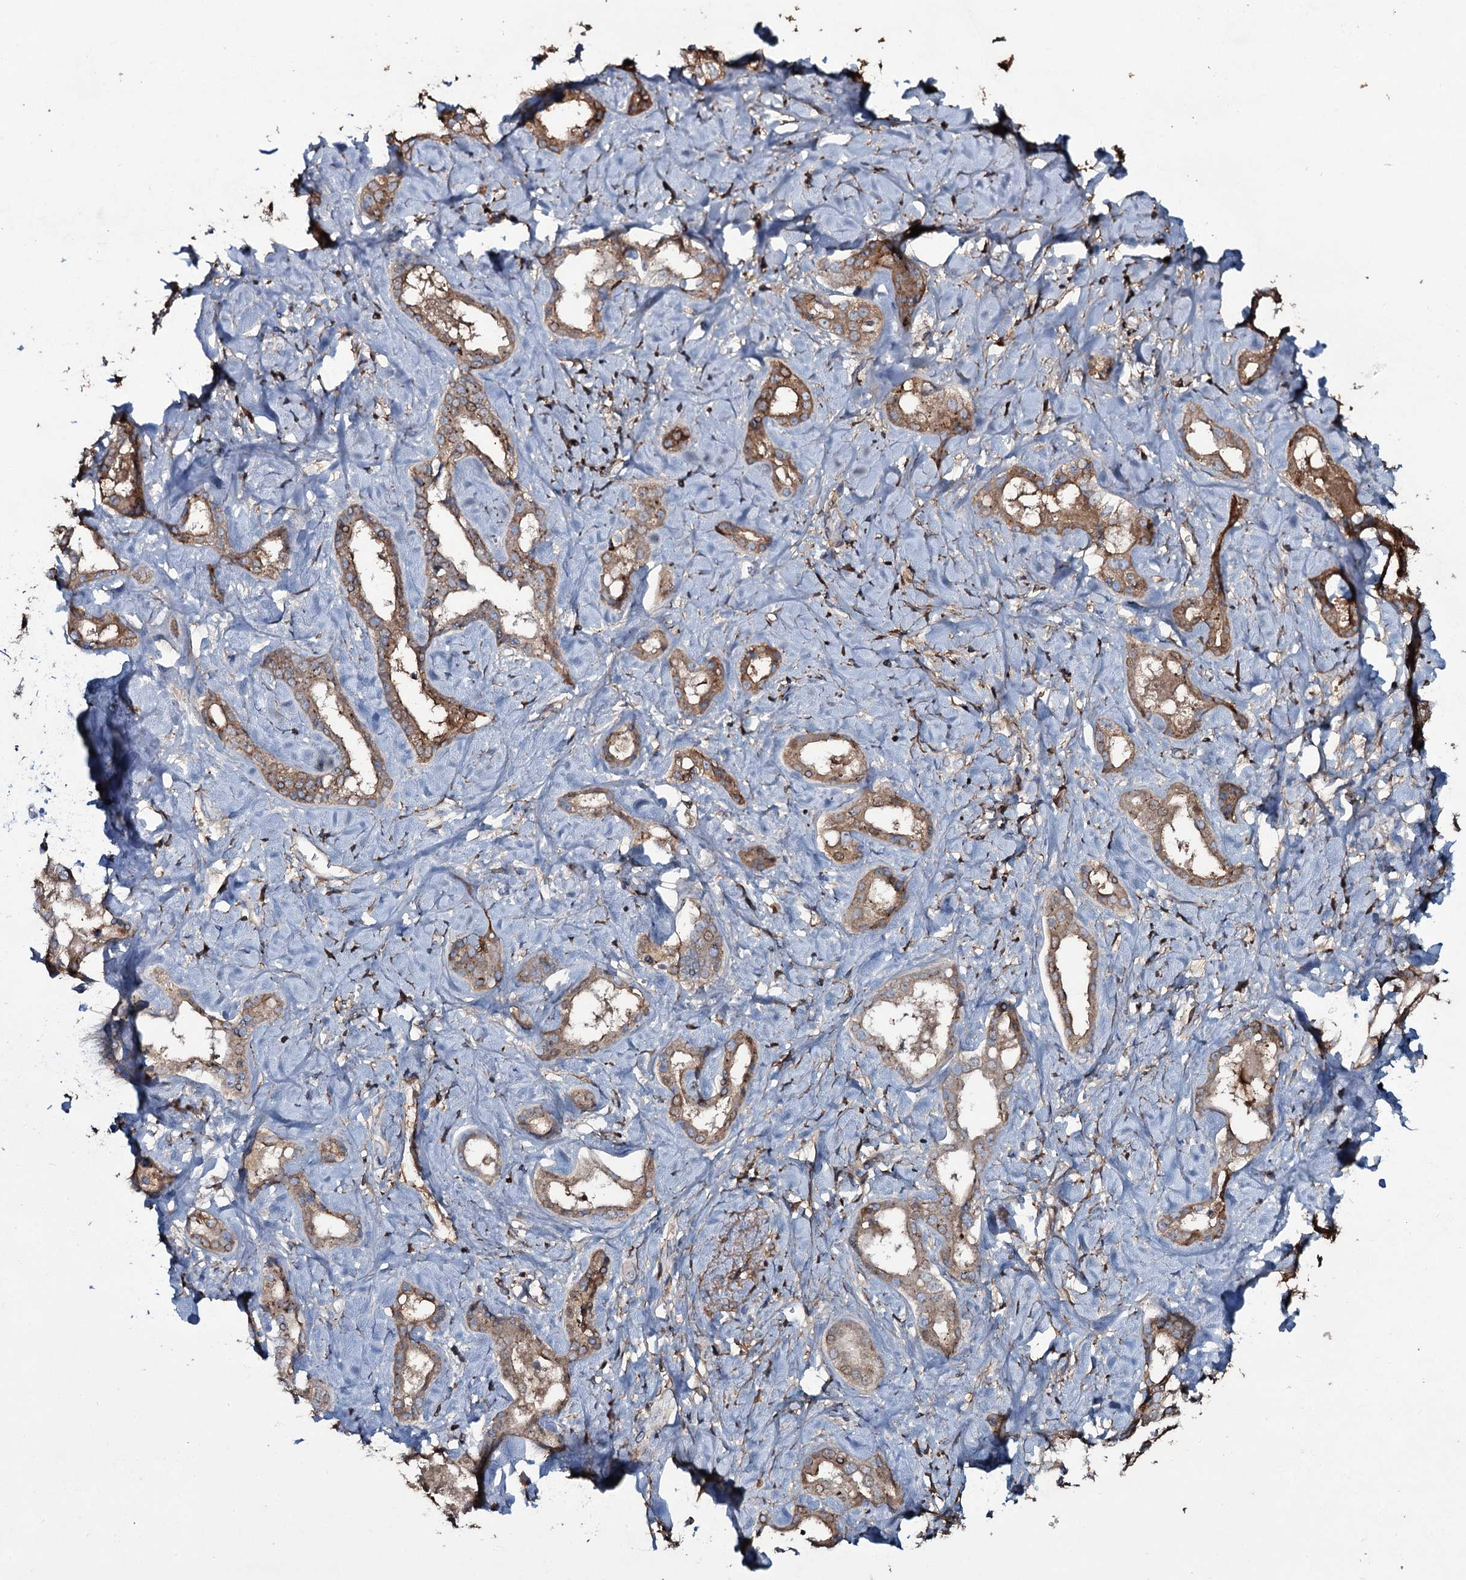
{"staining": {"intensity": "moderate", "quantity": ">75%", "location": "cytoplasmic/membranous"}, "tissue": "liver cancer", "cell_type": "Tumor cells", "image_type": "cancer", "snomed": [{"axis": "morphology", "description": "Cholangiocarcinoma"}, {"axis": "topography", "description": "Liver"}], "caption": "An image of liver cancer (cholangiocarcinoma) stained for a protein shows moderate cytoplasmic/membranous brown staining in tumor cells.", "gene": "EDN1", "patient": {"sex": "female", "age": 77}}